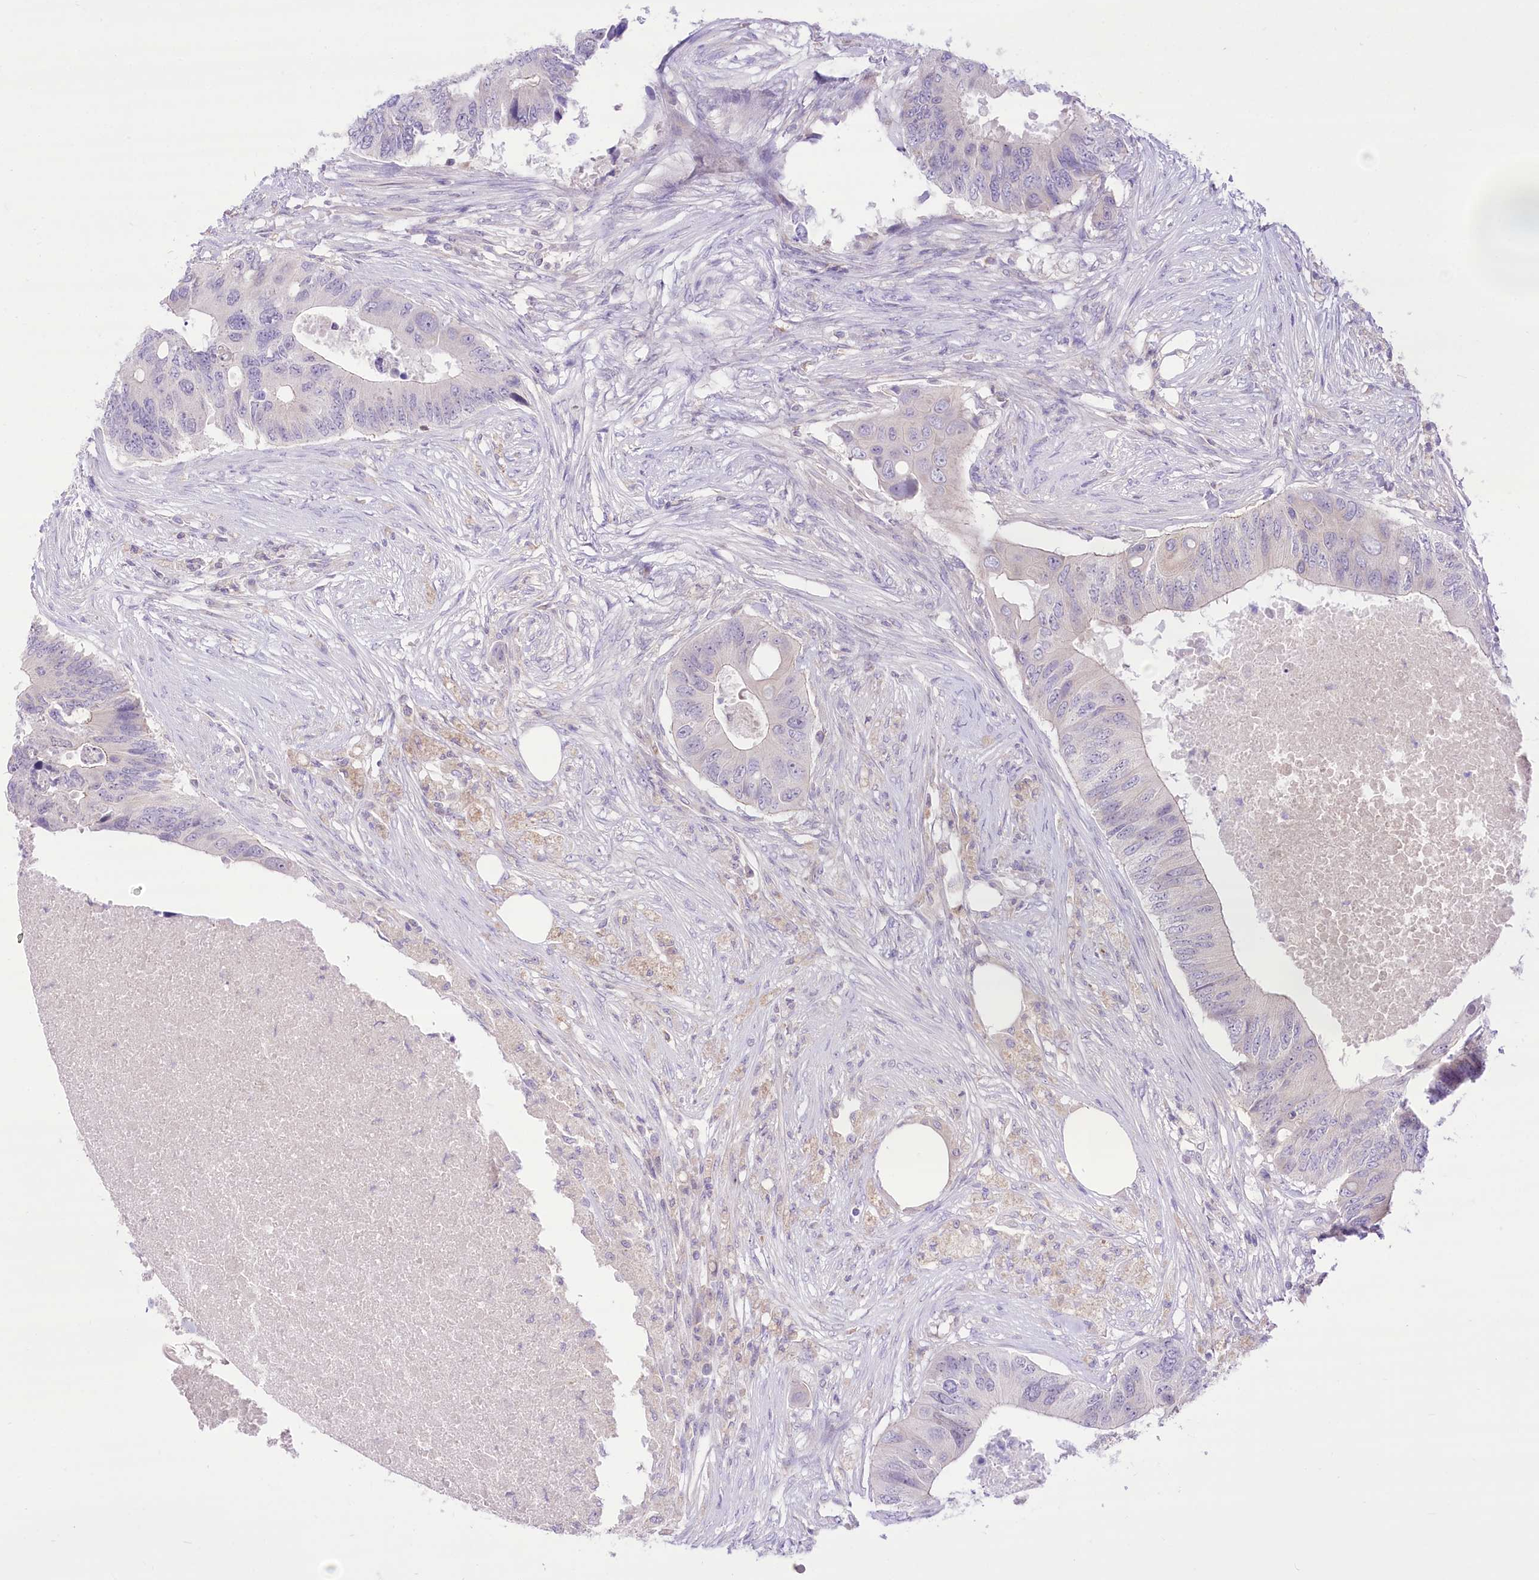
{"staining": {"intensity": "negative", "quantity": "none", "location": "none"}, "tissue": "colorectal cancer", "cell_type": "Tumor cells", "image_type": "cancer", "snomed": [{"axis": "morphology", "description": "Adenocarcinoma, NOS"}, {"axis": "topography", "description": "Colon"}], "caption": "High power microscopy histopathology image of an immunohistochemistry image of adenocarcinoma (colorectal), revealing no significant positivity in tumor cells.", "gene": "HELT", "patient": {"sex": "male", "age": 71}}